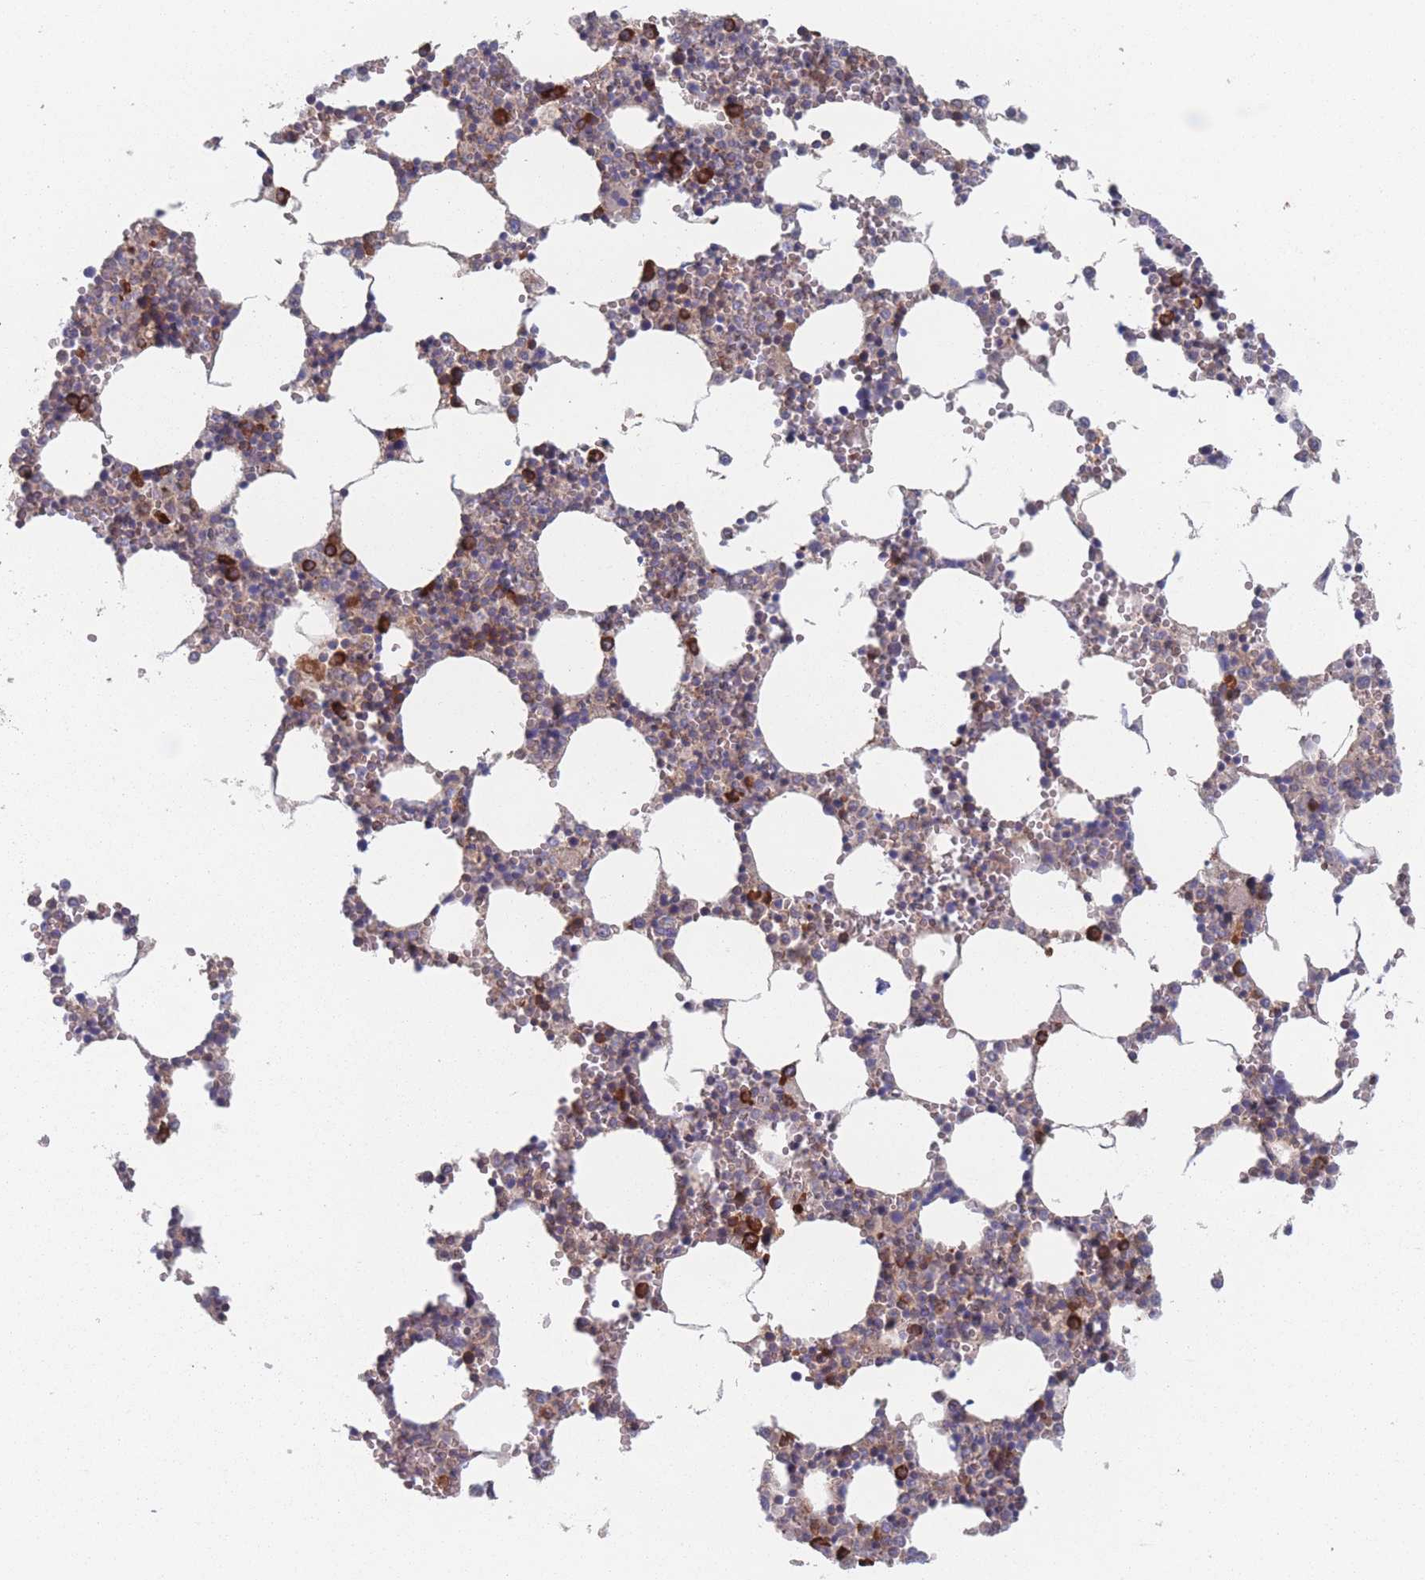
{"staining": {"intensity": "strong", "quantity": "<25%", "location": "cytoplasmic/membranous"}, "tissue": "bone marrow", "cell_type": "Hematopoietic cells", "image_type": "normal", "snomed": [{"axis": "morphology", "description": "Normal tissue, NOS"}, {"axis": "topography", "description": "Bone marrow"}], "caption": "IHC photomicrograph of normal bone marrow: human bone marrow stained using immunohistochemistry (IHC) exhibits medium levels of strong protein expression localized specifically in the cytoplasmic/membranous of hematopoietic cells, appearing as a cytoplasmic/membranous brown color.", "gene": "EEF1B2", "patient": {"sex": "female", "age": 64}}